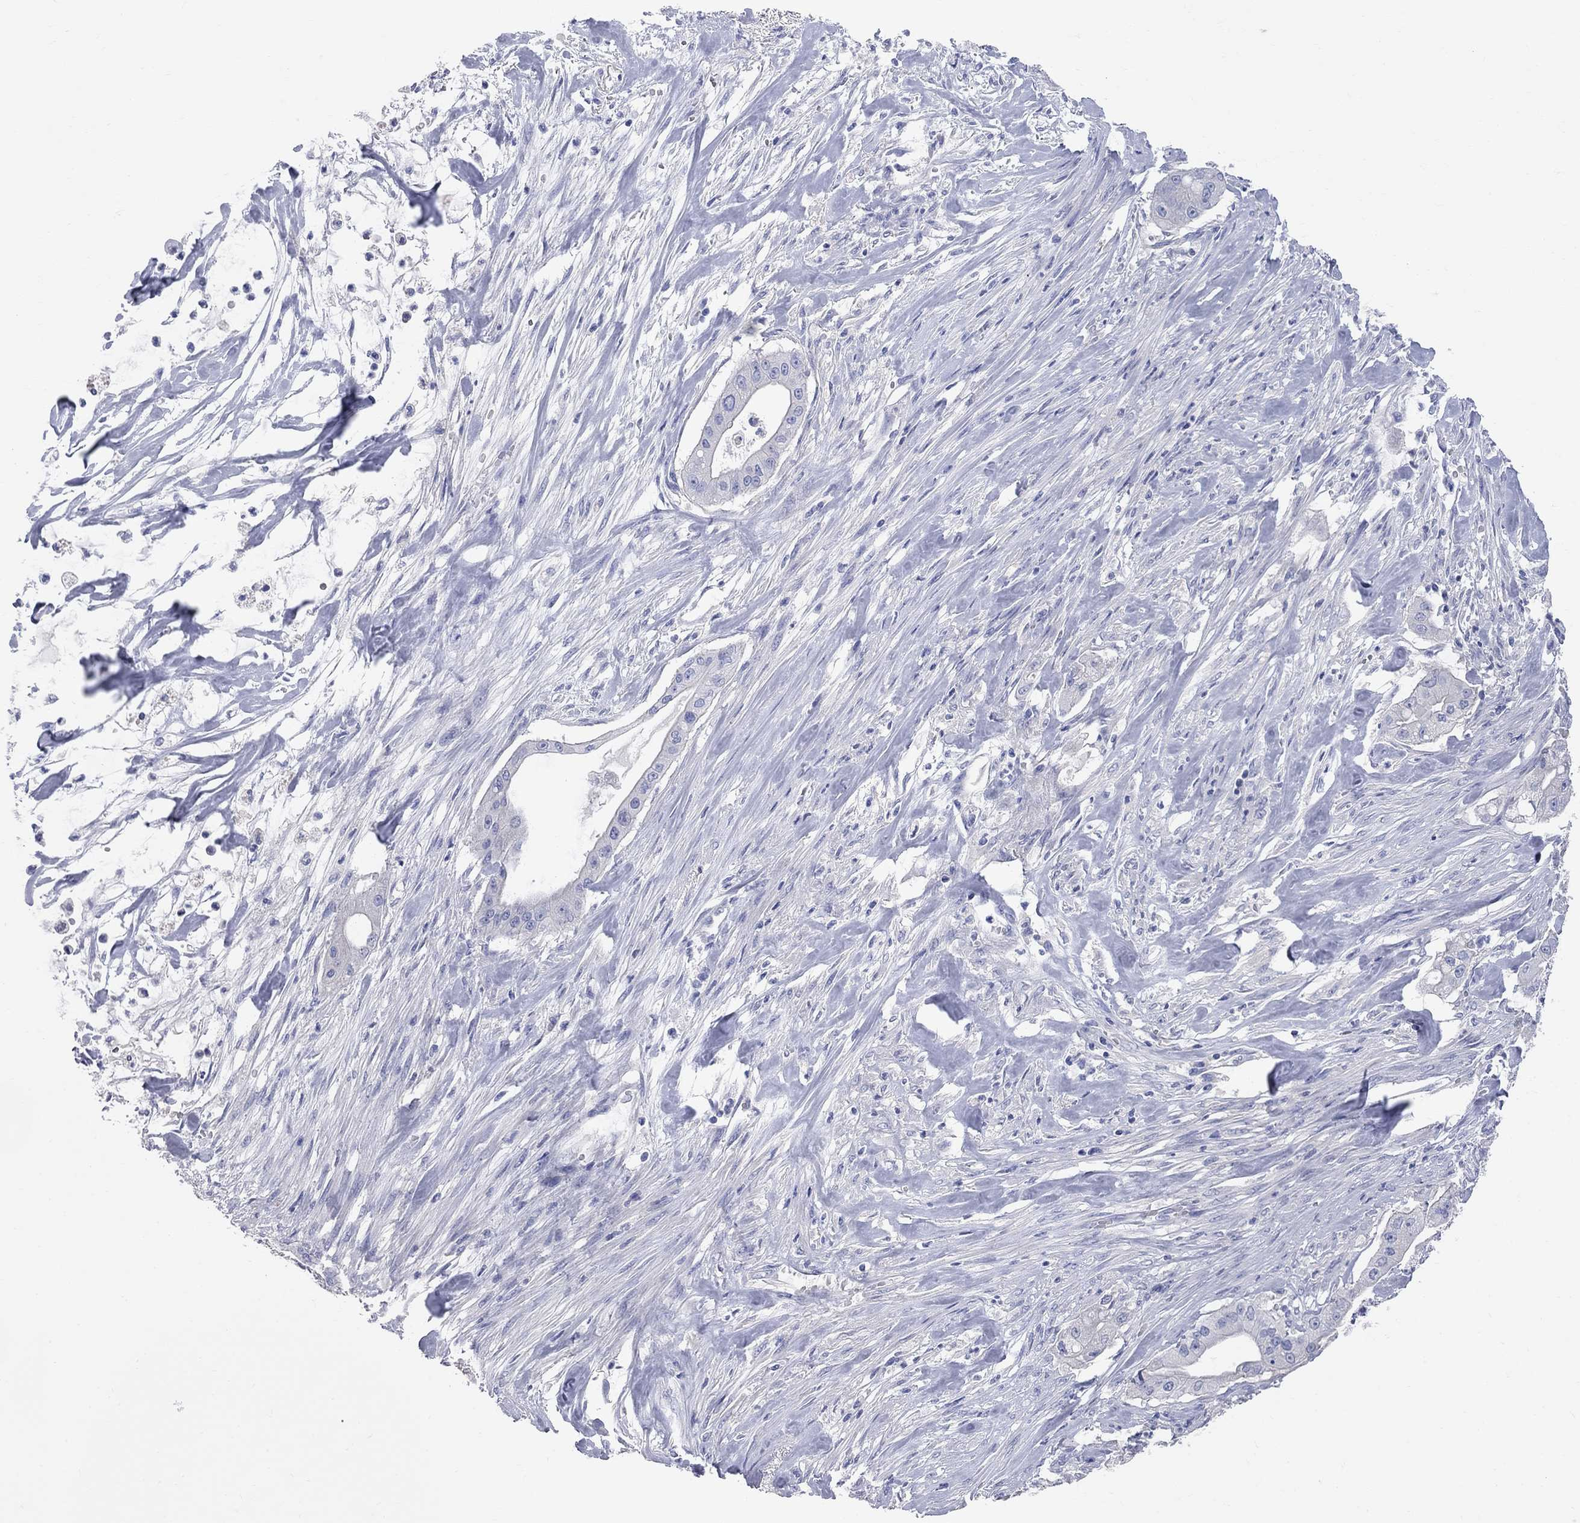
{"staining": {"intensity": "negative", "quantity": "none", "location": "none"}, "tissue": "pancreatic cancer", "cell_type": "Tumor cells", "image_type": "cancer", "snomed": [{"axis": "morphology", "description": "Normal tissue, NOS"}, {"axis": "morphology", "description": "Inflammation, NOS"}, {"axis": "morphology", "description": "Adenocarcinoma, NOS"}, {"axis": "topography", "description": "Pancreas"}], "caption": "Micrograph shows no significant protein expression in tumor cells of pancreatic adenocarcinoma. (IHC, brightfield microscopy, high magnification).", "gene": "AOX1", "patient": {"sex": "male", "age": 57}}